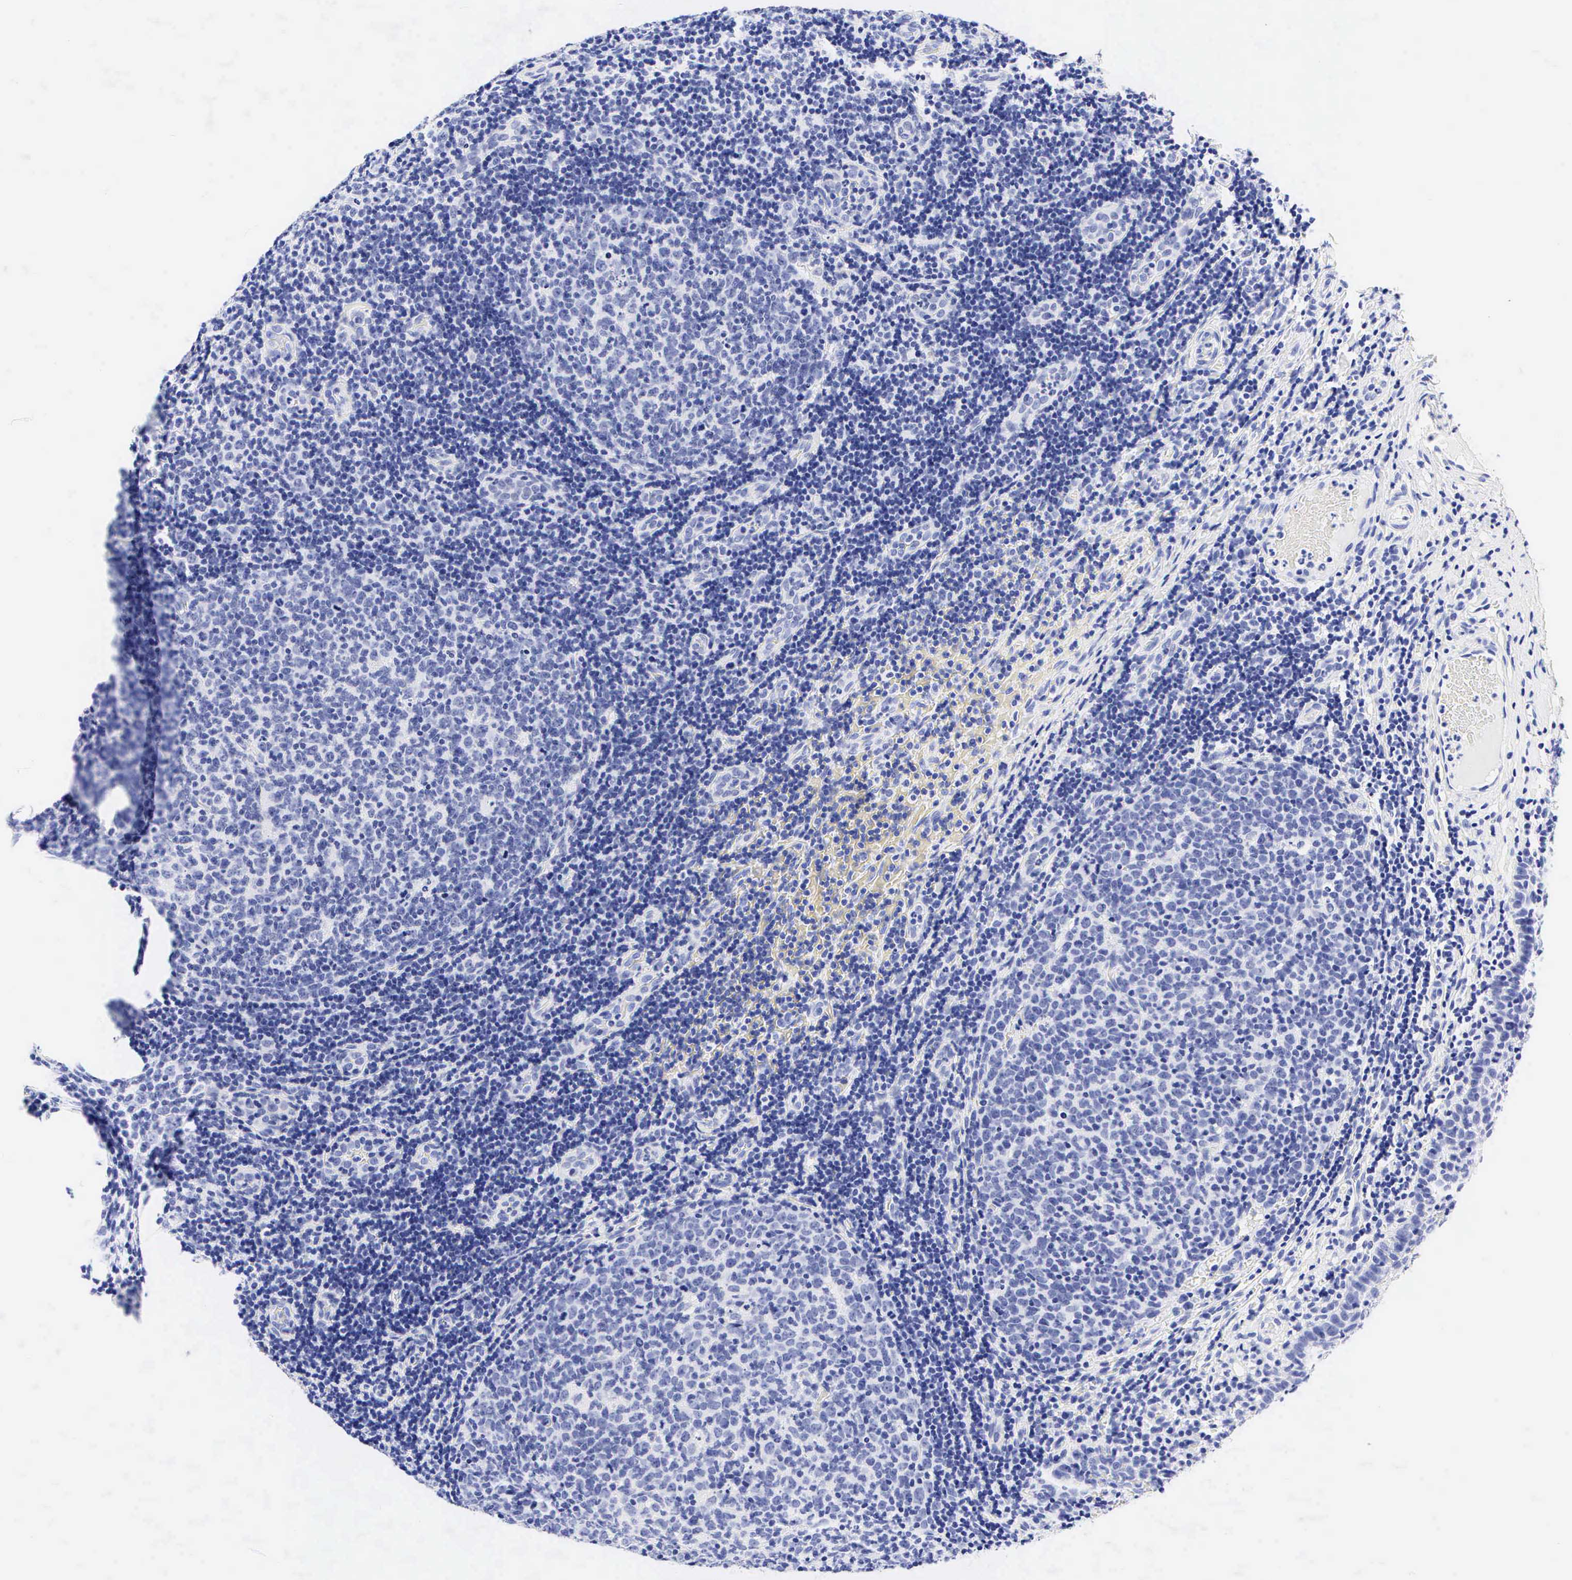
{"staining": {"intensity": "negative", "quantity": "none", "location": "none"}, "tissue": "tonsil", "cell_type": "Germinal center cells", "image_type": "normal", "snomed": [{"axis": "morphology", "description": "Normal tissue, NOS"}, {"axis": "topography", "description": "Tonsil"}], "caption": "Tonsil stained for a protein using immunohistochemistry (IHC) exhibits no positivity germinal center cells.", "gene": "KRT20", "patient": {"sex": "female", "age": 3}}